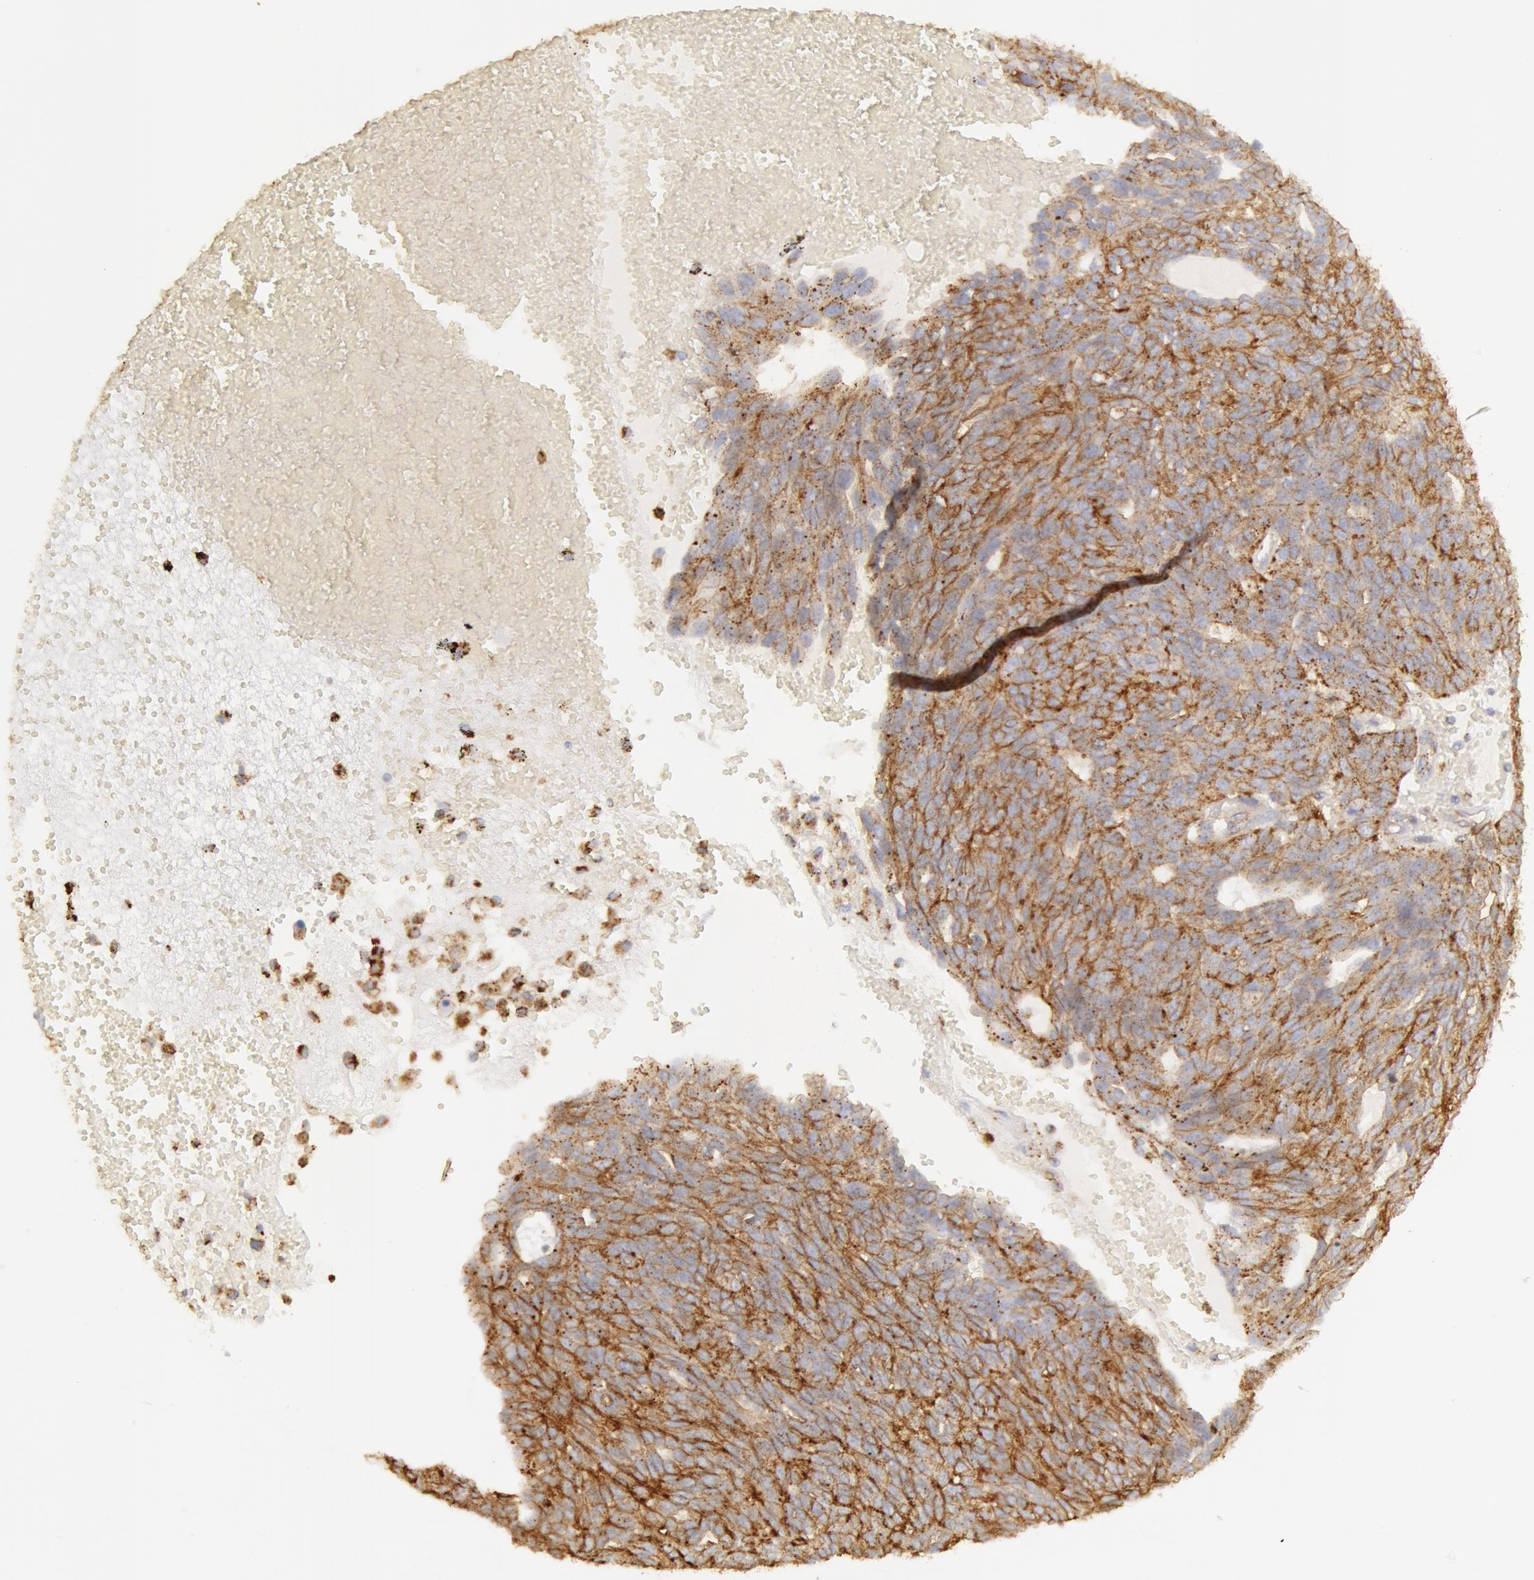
{"staining": {"intensity": "moderate", "quantity": ">75%", "location": "cytoplasmic/membranous"}, "tissue": "ovarian cancer", "cell_type": "Tumor cells", "image_type": "cancer", "snomed": [{"axis": "morphology", "description": "Carcinoma, endometroid"}, {"axis": "topography", "description": "Ovary"}], "caption": "The photomicrograph reveals a brown stain indicating the presence of a protein in the cytoplasmic/membranous of tumor cells in ovarian cancer (endometroid carcinoma).", "gene": "FLOT2", "patient": {"sex": "female", "age": 60}}